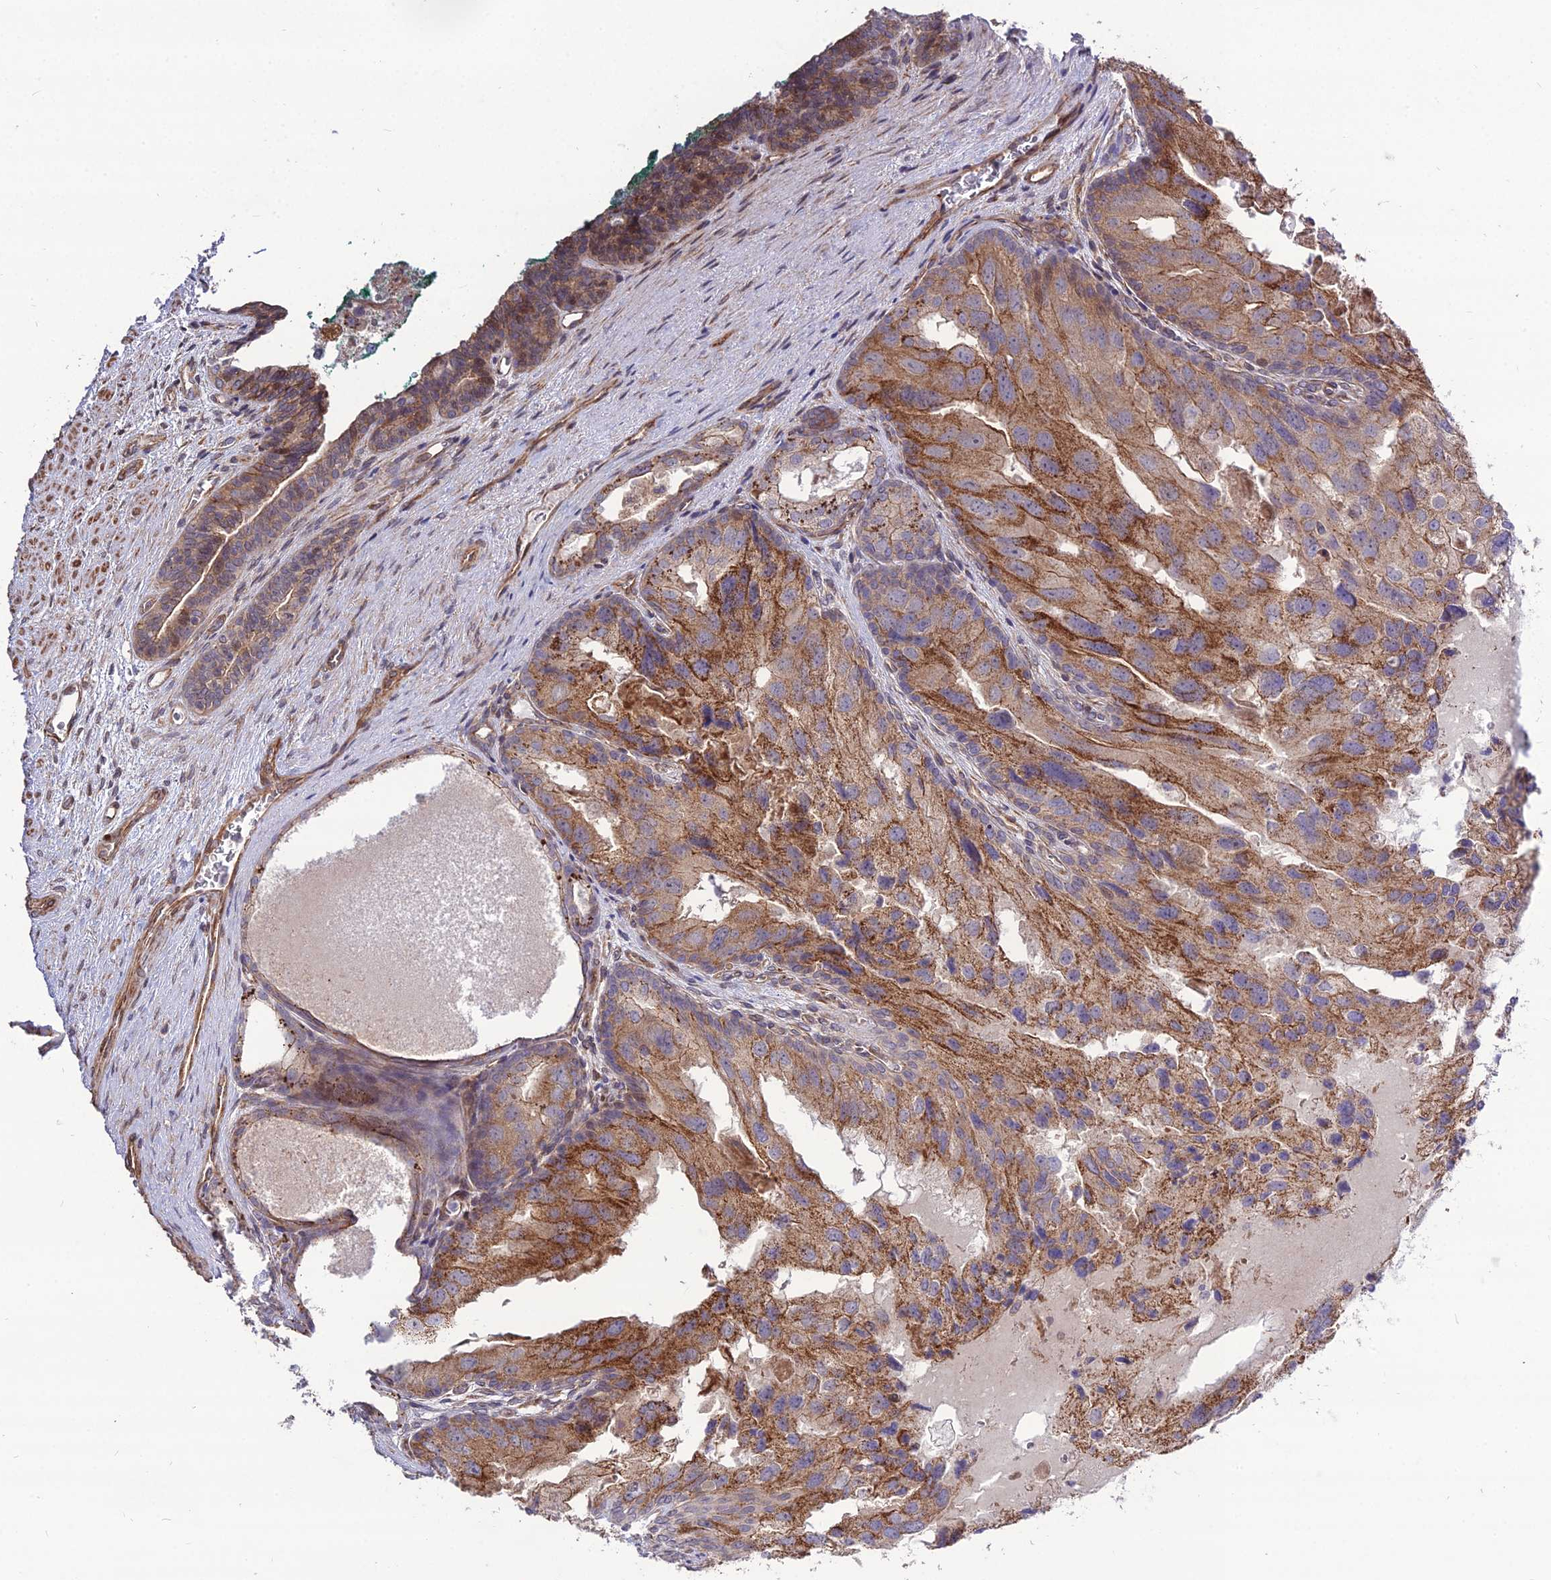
{"staining": {"intensity": "moderate", "quantity": "25%-75%", "location": "cytoplasmic/membranous"}, "tissue": "prostate cancer", "cell_type": "Tumor cells", "image_type": "cancer", "snomed": [{"axis": "morphology", "description": "Adenocarcinoma, High grade"}, {"axis": "topography", "description": "Prostate"}], "caption": "DAB (3,3'-diaminobenzidine) immunohistochemical staining of human prostate high-grade adenocarcinoma displays moderate cytoplasmic/membranous protein expression in approximately 25%-75% of tumor cells.", "gene": "TSPYL2", "patient": {"sex": "male", "age": 62}}